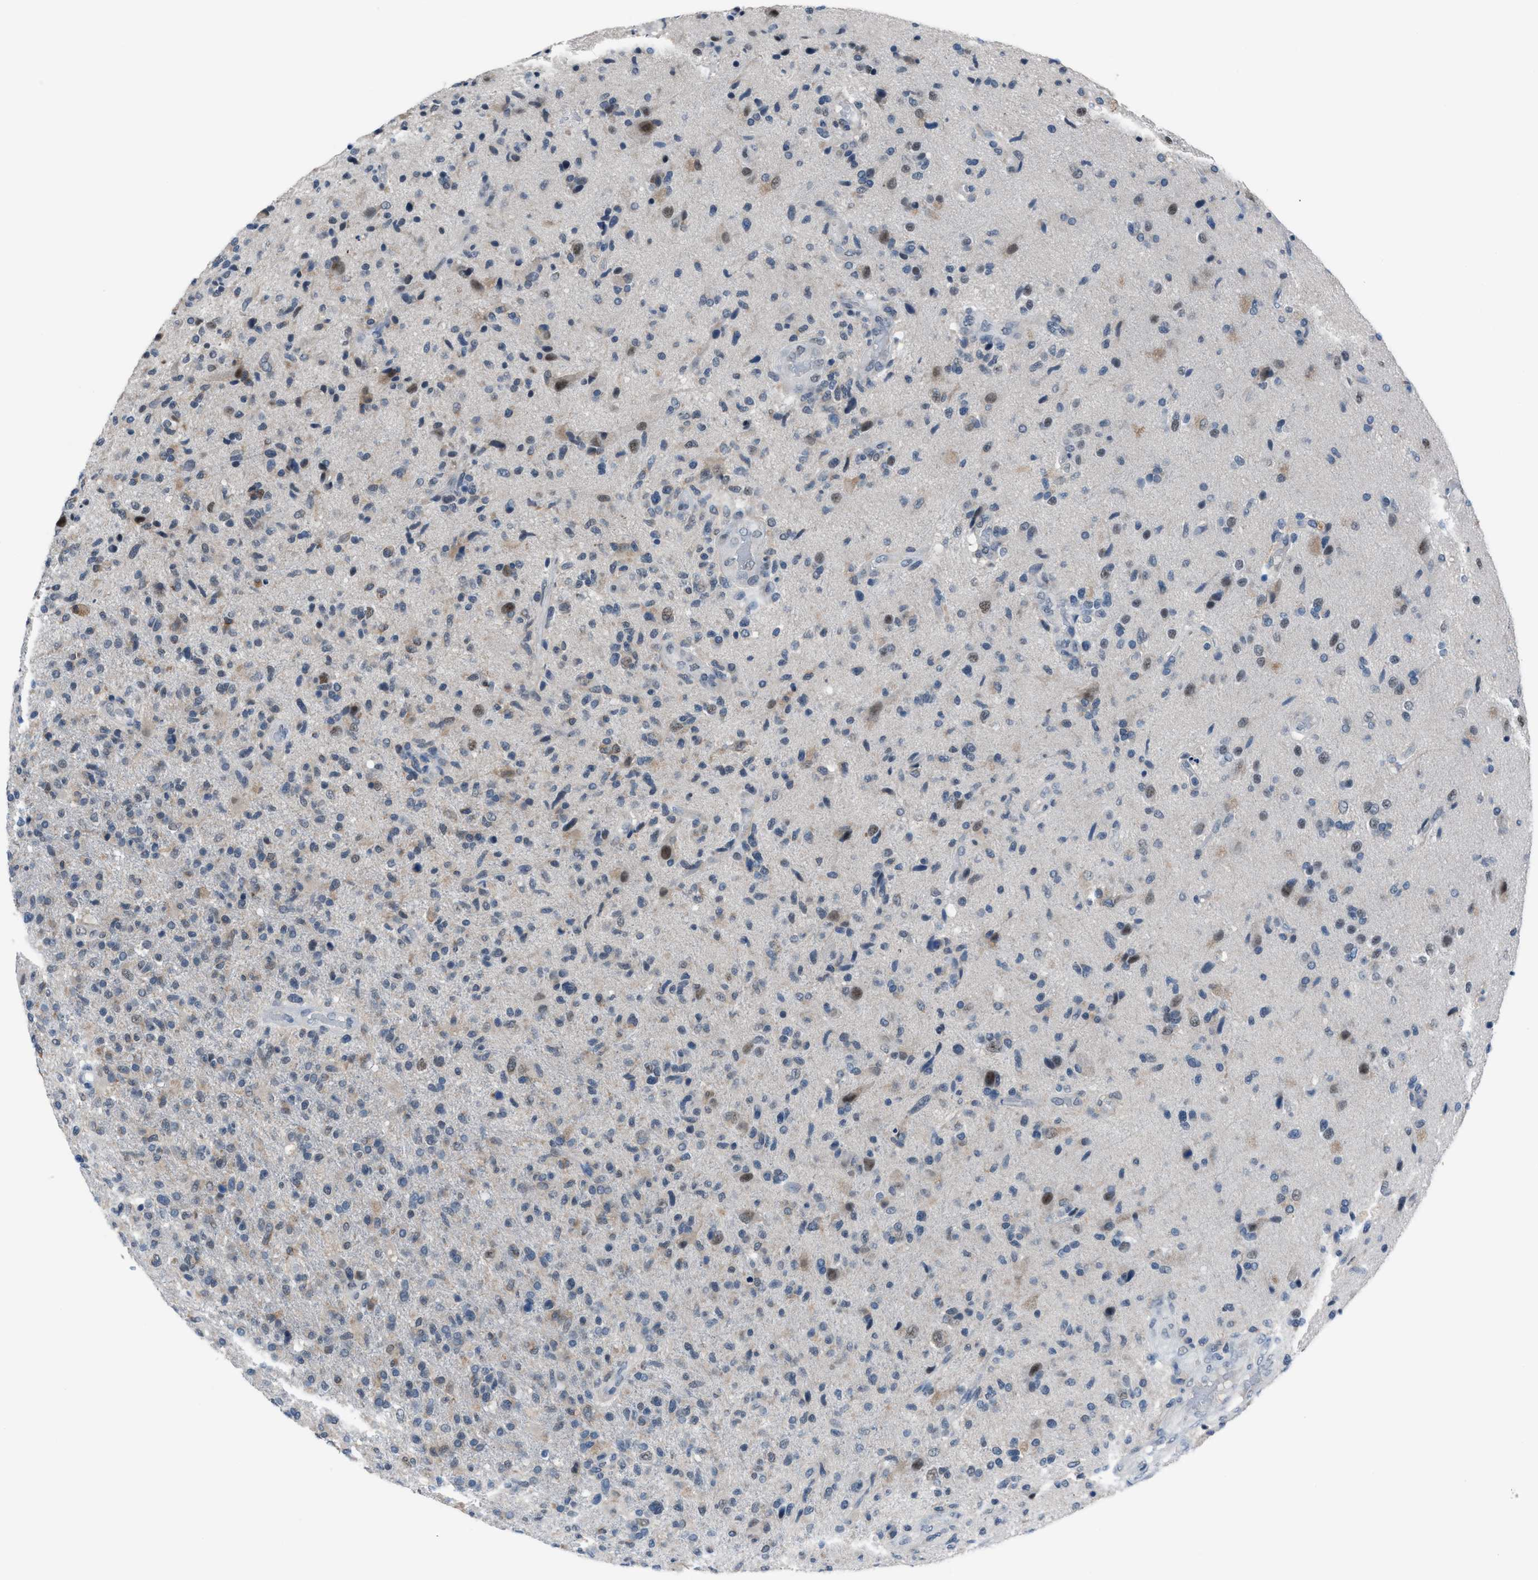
{"staining": {"intensity": "weak", "quantity": "<25%", "location": "cytoplasmic/membranous"}, "tissue": "glioma", "cell_type": "Tumor cells", "image_type": "cancer", "snomed": [{"axis": "morphology", "description": "Glioma, malignant, High grade"}, {"axis": "topography", "description": "Brain"}], "caption": "Glioma stained for a protein using IHC shows no staining tumor cells.", "gene": "ANAPC11", "patient": {"sex": "male", "age": 72}}